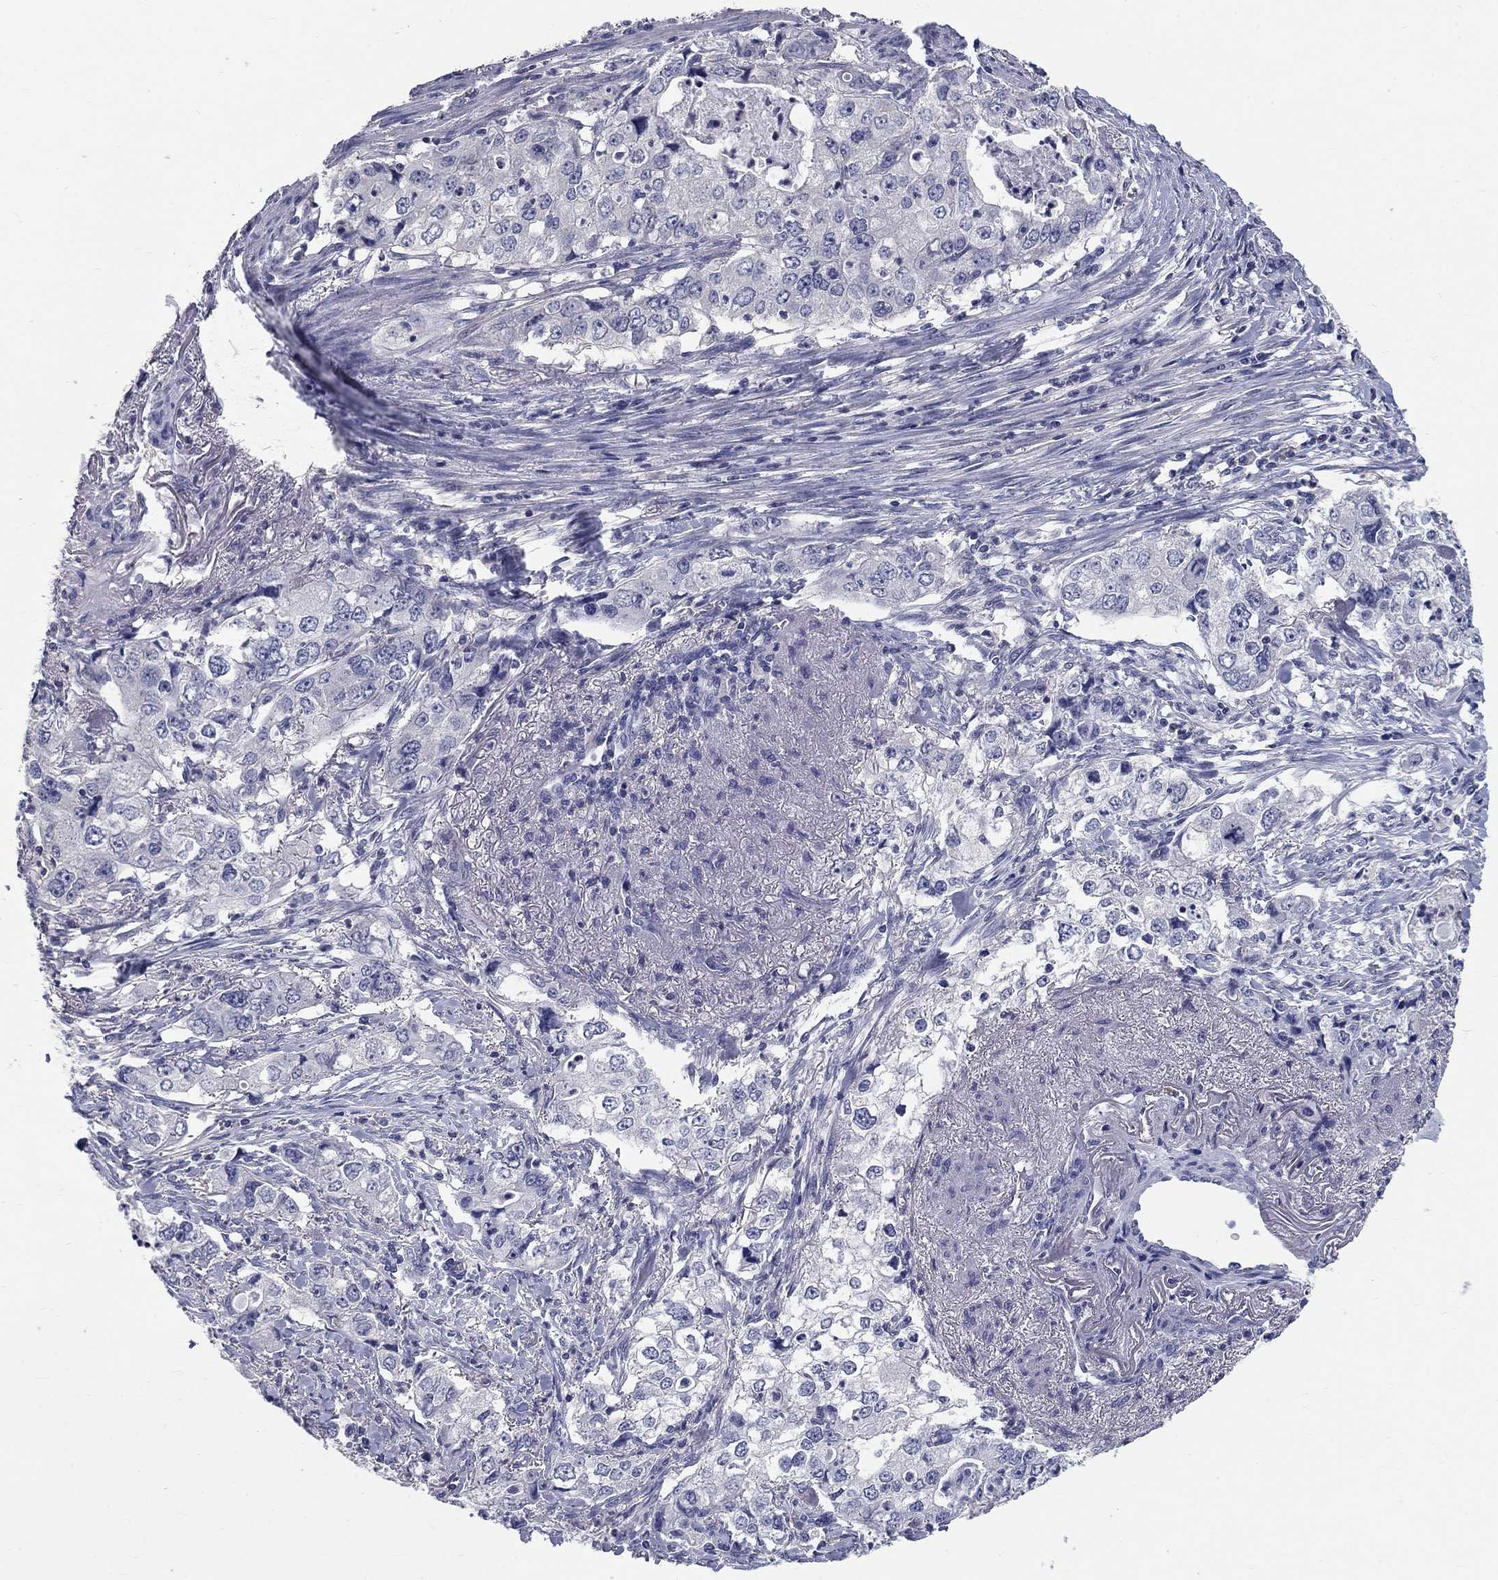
{"staining": {"intensity": "negative", "quantity": "none", "location": "none"}, "tissue": "stomach cancer", "cell_type": "Tumor cells", "image_type": "cancer", "snomed": [{"axis": "morphology", "description": "Adenocarcinoma, NOS"}, {"axis": "topography", "description": "Stomach, upper"}], "caption": "The histopathology image demonstrates no staining of tumor cells in stomach adenocarcinoma.", "gene": "PTH1R", "patient": {"sex": "male", "age": 75}}